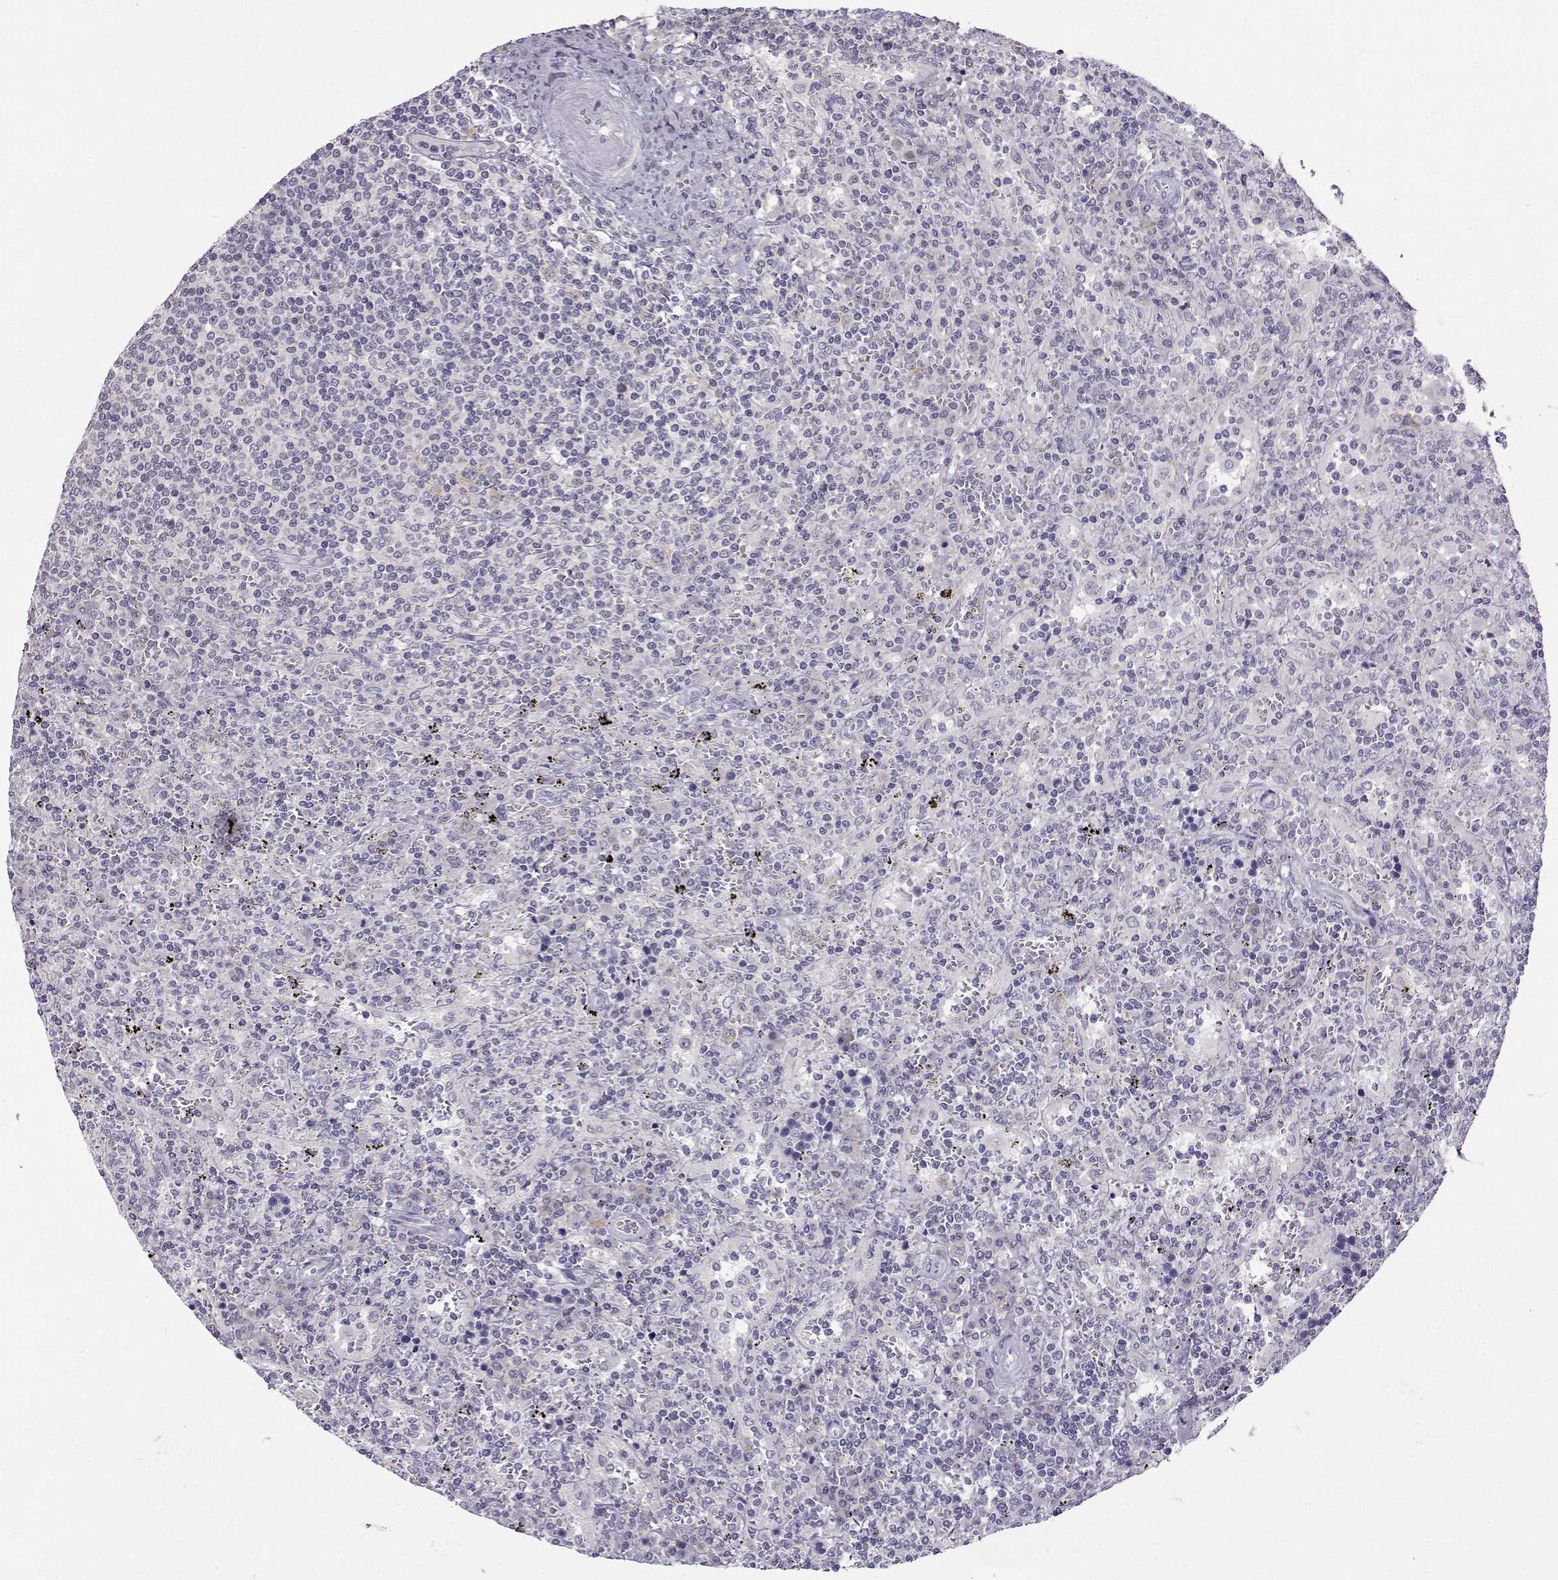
{"staining": {"intensity": "negative", "quantity": "none", "location": "none"}, "tissue": "lymphoma", "cell_type": "Tumor cells", "image_type": "cancer", "snomed": [{"axis": "morphology", "description": "Malignant lymphoma, non-Hodgkin's type, Low grade"}, {"axis": "topography", "description": "Spleen"}], "caption": "Immunohistochemical staining of lymphoma displays no significant expression in tumor cells. (IHC, brightfield microscopy, high magnification).", "gene": "DDX20", "patient": {"sex": "male", "age": 62}}